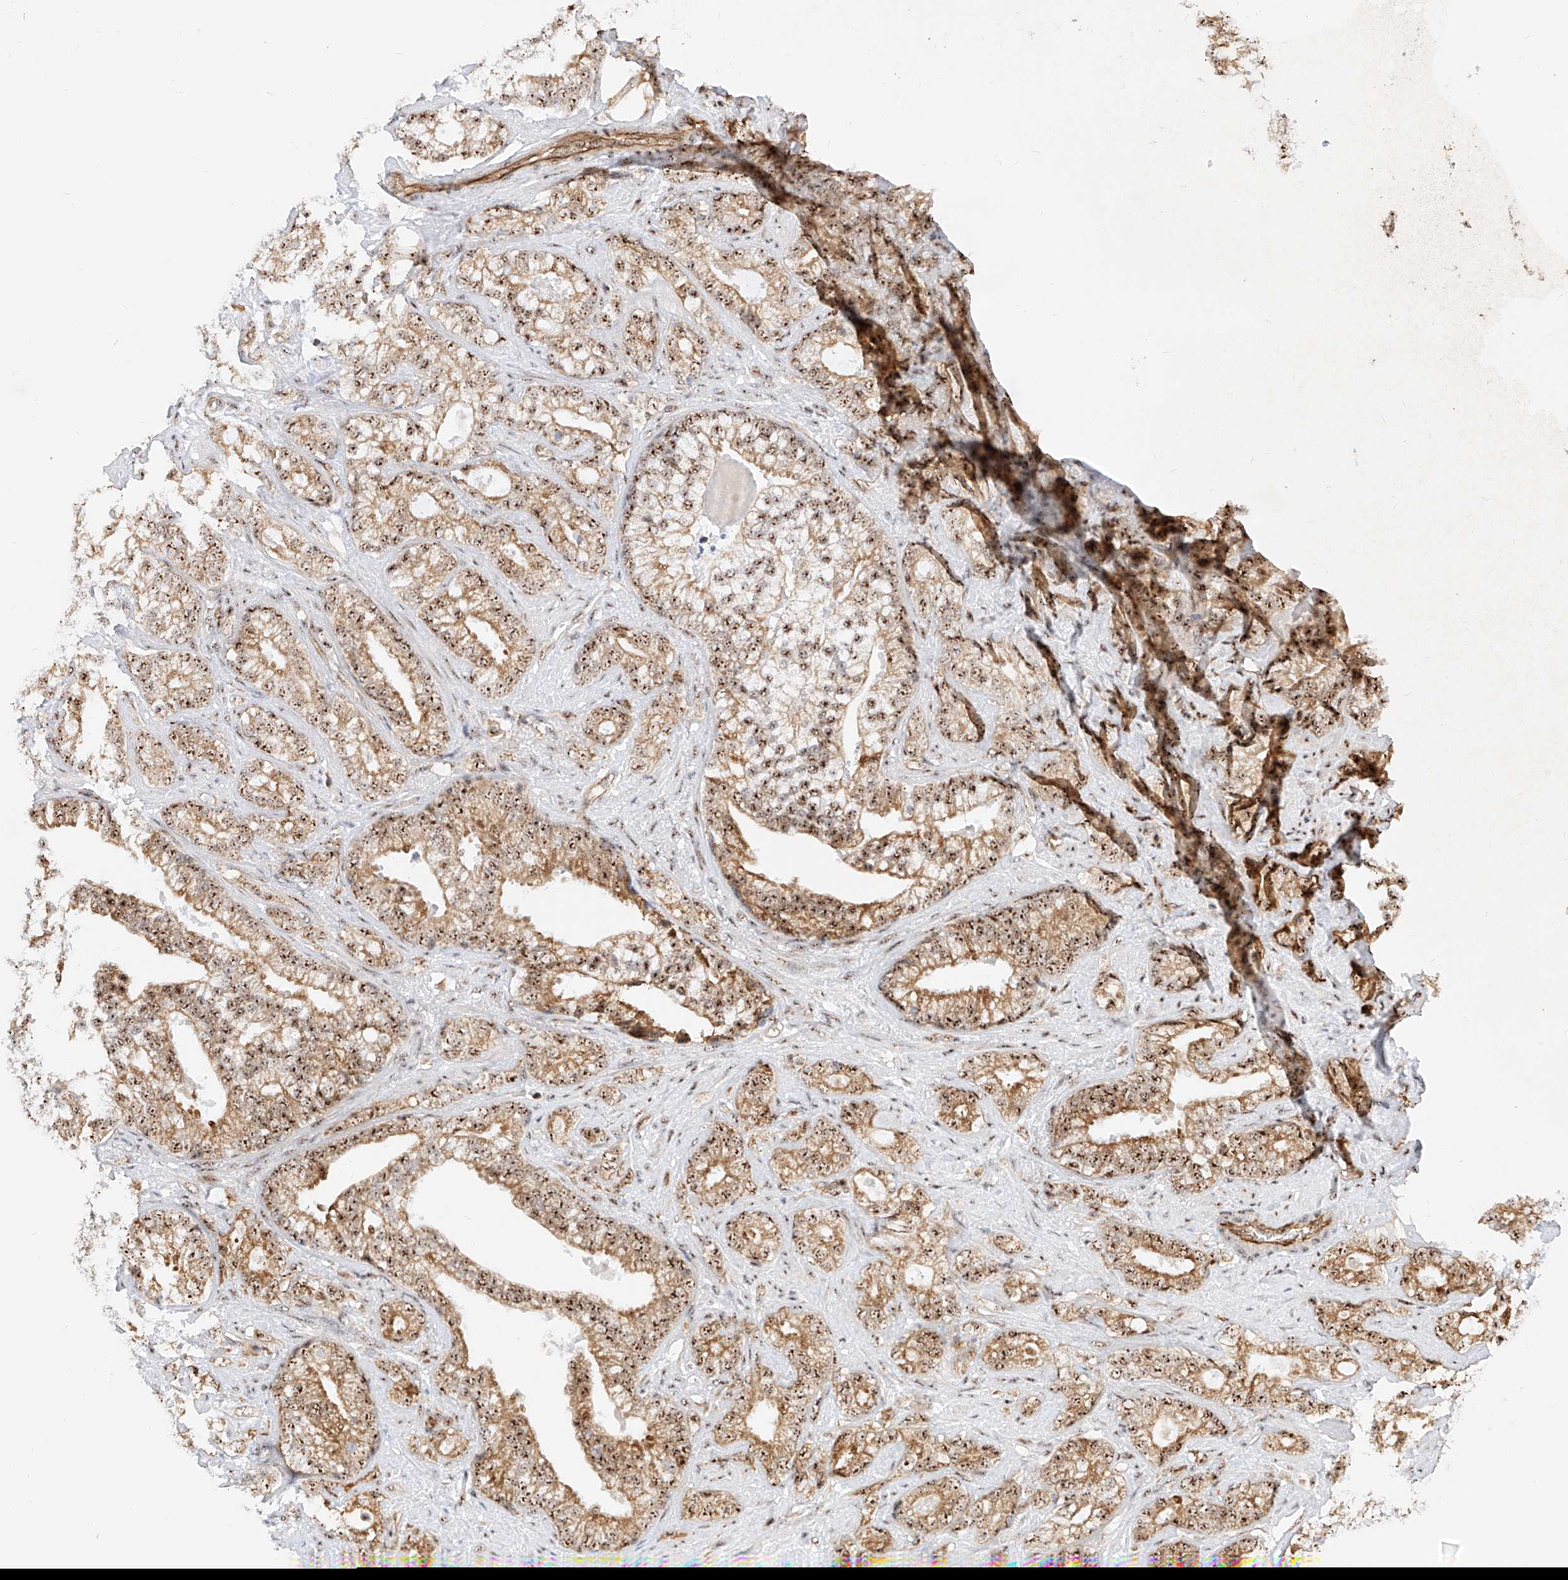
{"staining": {"intensity": "moderate", "quantity": ">75%", "location": "cytoplasmic/membranous,nuclear"}, "tissue": "prostate cancer", "cell_type": "Tumor cells", "image_type": "cancer", "snomed": [{"axis": "morphology", "description": "Adenocarcinoma, High grade"}, {"axis": "topography", "description": "Prostate and seminal vesicle, NOS"}], "caption": "An immunohistochemistry histopathology image of tumor tissue is shown. Protein staining in brown labels moderate cytoplasmic/membranous and nuclear positivity in prostate cancer within tumor cells. (IHC, brightfield microscopy, high magnification).", "gene": "ATXN7L2", "patient": {"sex": "male", "age": 67}}